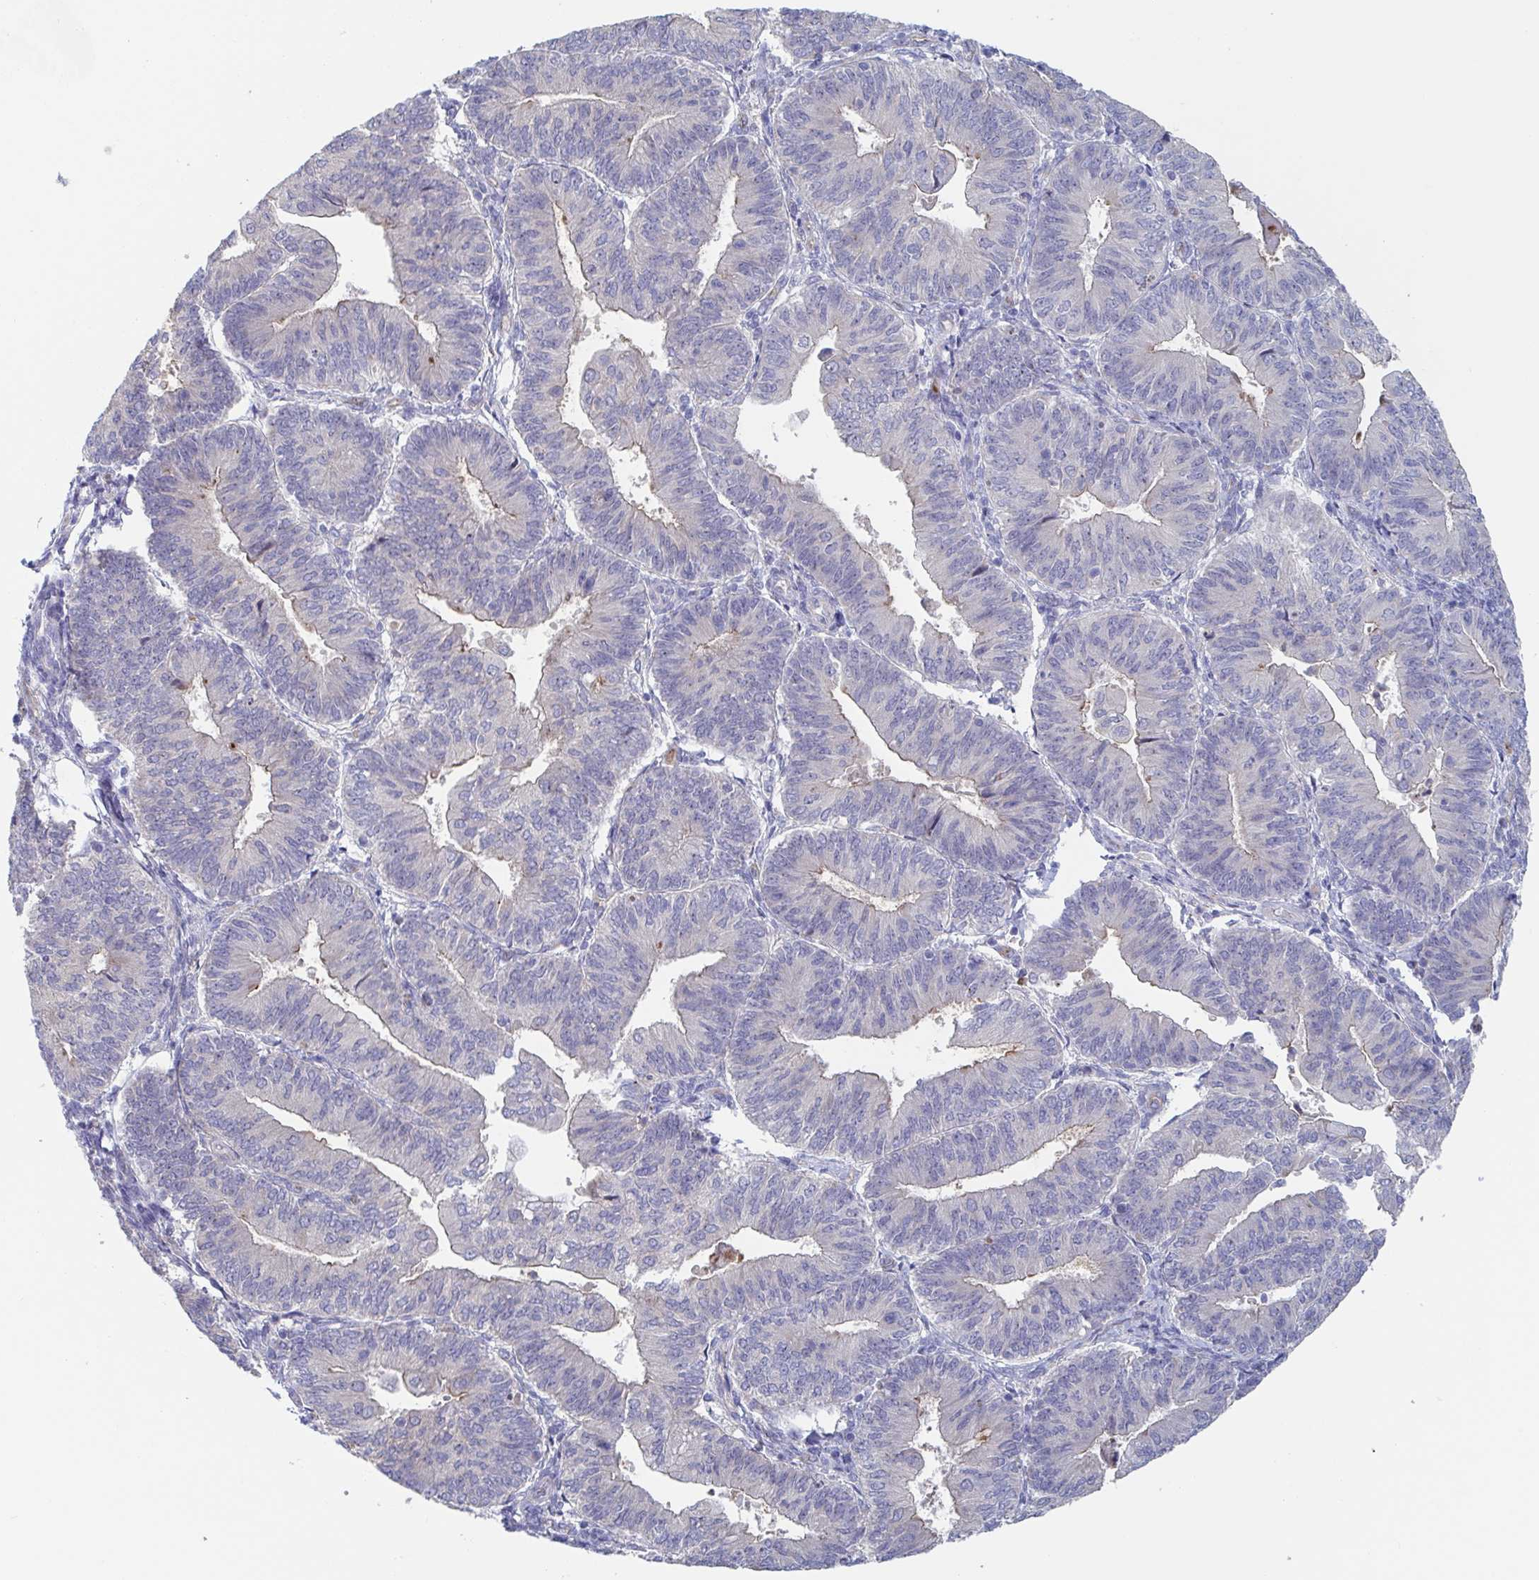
{"staining": {"intensity": "weak", "quantity": "<25%", "location": "cytoplasmic/membranous"}, "tissue": "endometrial cancer", "cell_type": "Tumor cells", "image_type": "cancer", "snomed": [{"axis": "morphology", "description": "Adenocarcinoma, NOS"}, {"axis": "topography", "description": "Endometrium"}], "caption": "This is an immunohistochemistry (IHC) histopathology image of endometrial cancer (adenocarcinoma). There is no staining in tumor cells.", "gene": "ST14", "patient": {"sex": "female", "age": 65}}